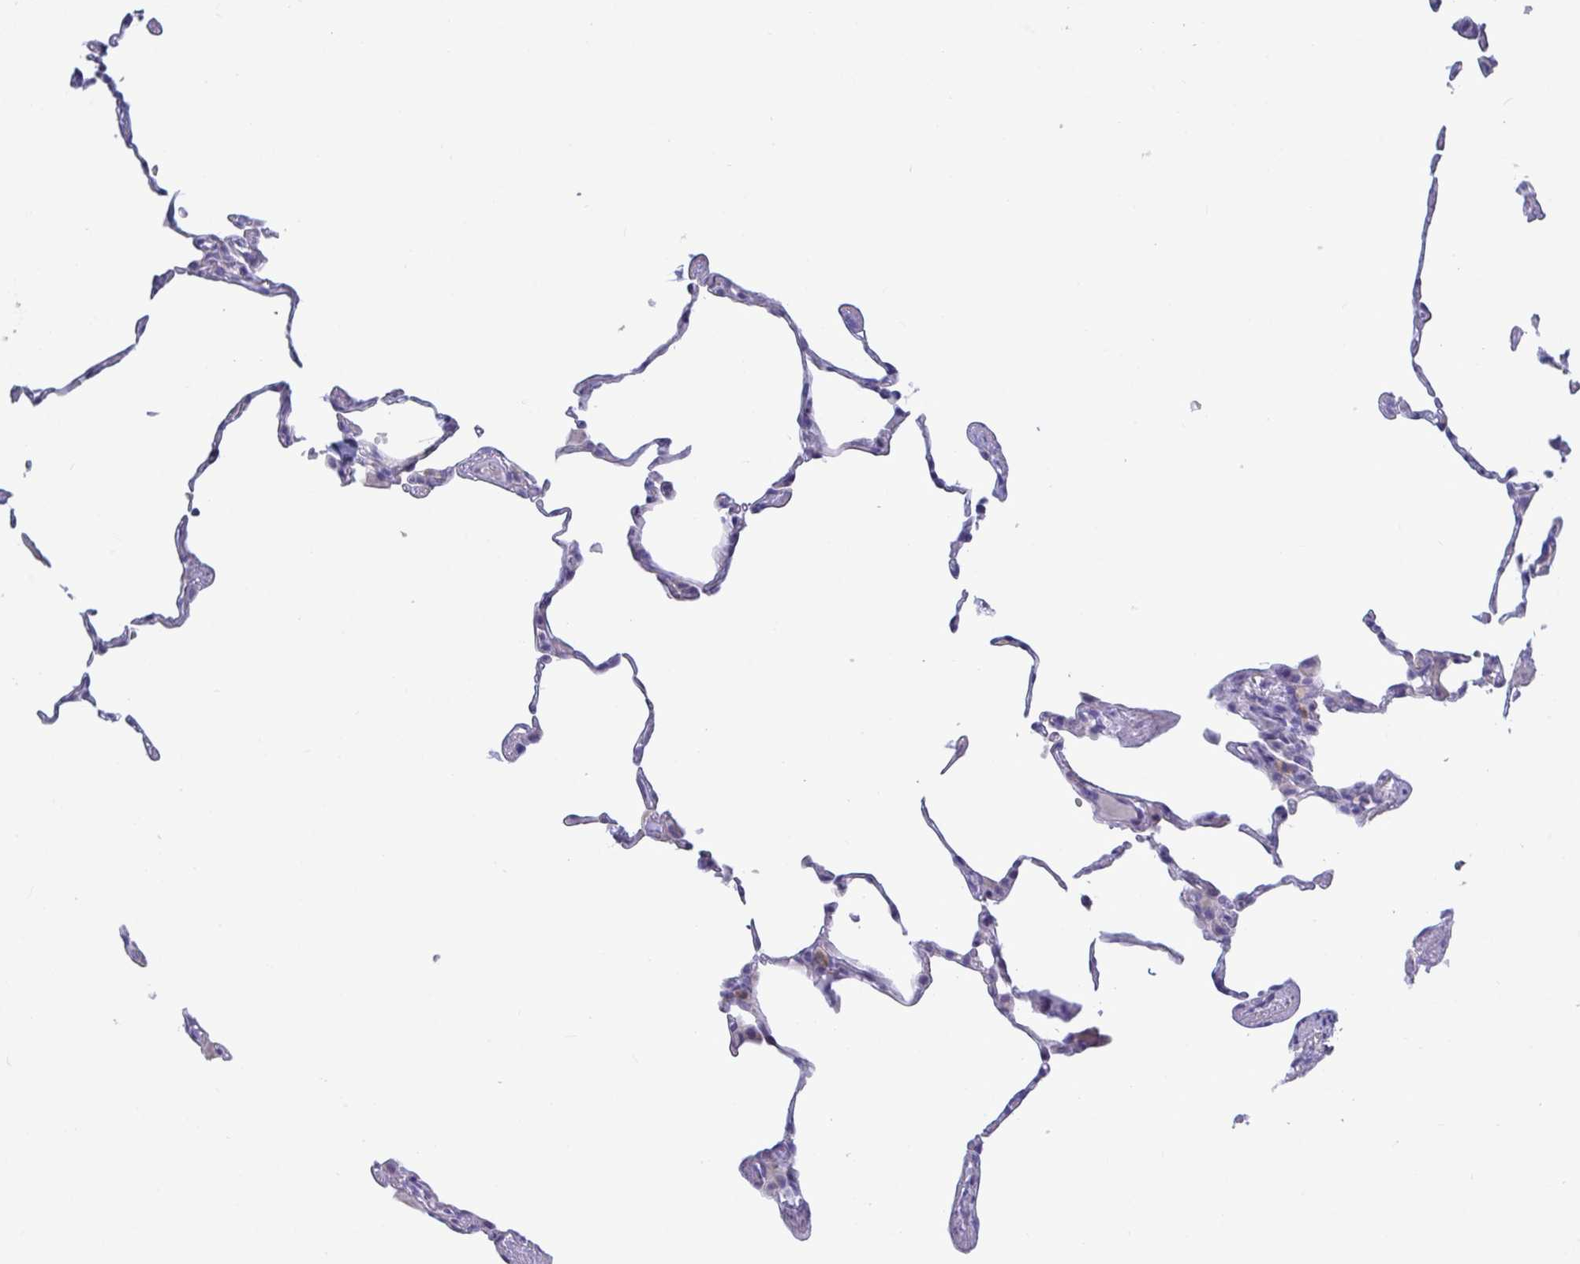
{"staining": {"intensity": "negative", "quantity": "none", "location": "none"}, "tissue": "lung", "cell_type": "Alveolar cells", "image_type": "normal", "snomed": [{"axis": "morphology", "description": "Normal tissue, NOS"}, {"axis": "topography", "description": "Lung"}], "caption": "An immunohistochemistry (IHC) histopathology image of unremarkable lung is shown. There is no staining in alveolar cells of lung. (Brightfield microscopy of DAB (3,3'-diaminobenzidine) IHC at high magnification).", "gene": "TAS2R38", "patient": {"sex": "female", "age": 57}}